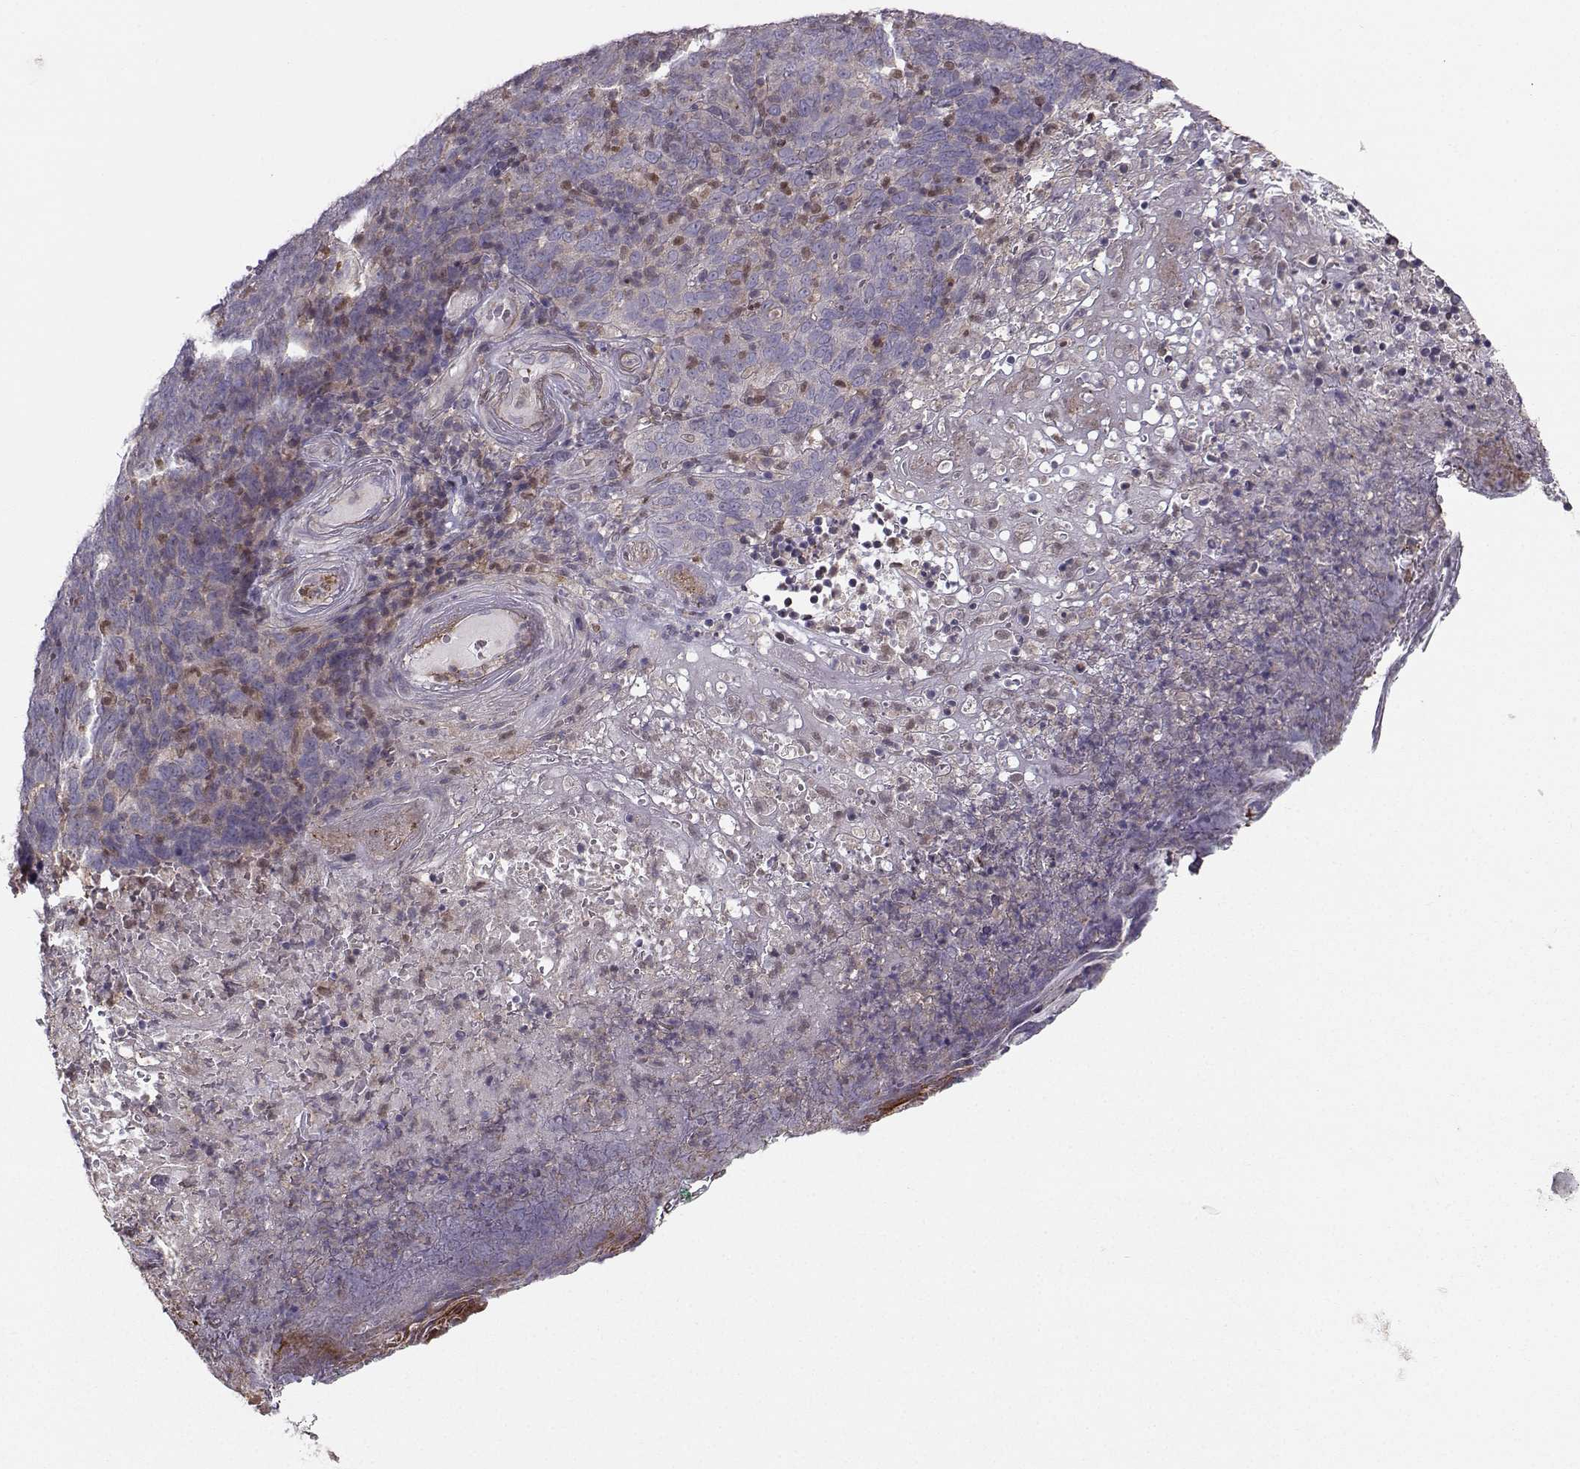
{"staining": {"intensity": "negative", "quantity": "none", "location": "none"}, "tissue": "skin cancer", "cell_type": "Tumor cells", "image_type": "cancer", "snomed": [{"axis": "morphology", "description": "Squamous cell carcinoma, NOS"}, {"axis": "topography", "description": "Skin"}, {"axis": "topography", "description": "Anal"}], "caption": "This is an immunohistochemistry micrograph of human squamous cell carcinoma (skin). There is no expression in tumor cells.", "gene": "ASB16", "patient": {"sex": "female", "age": 51}}